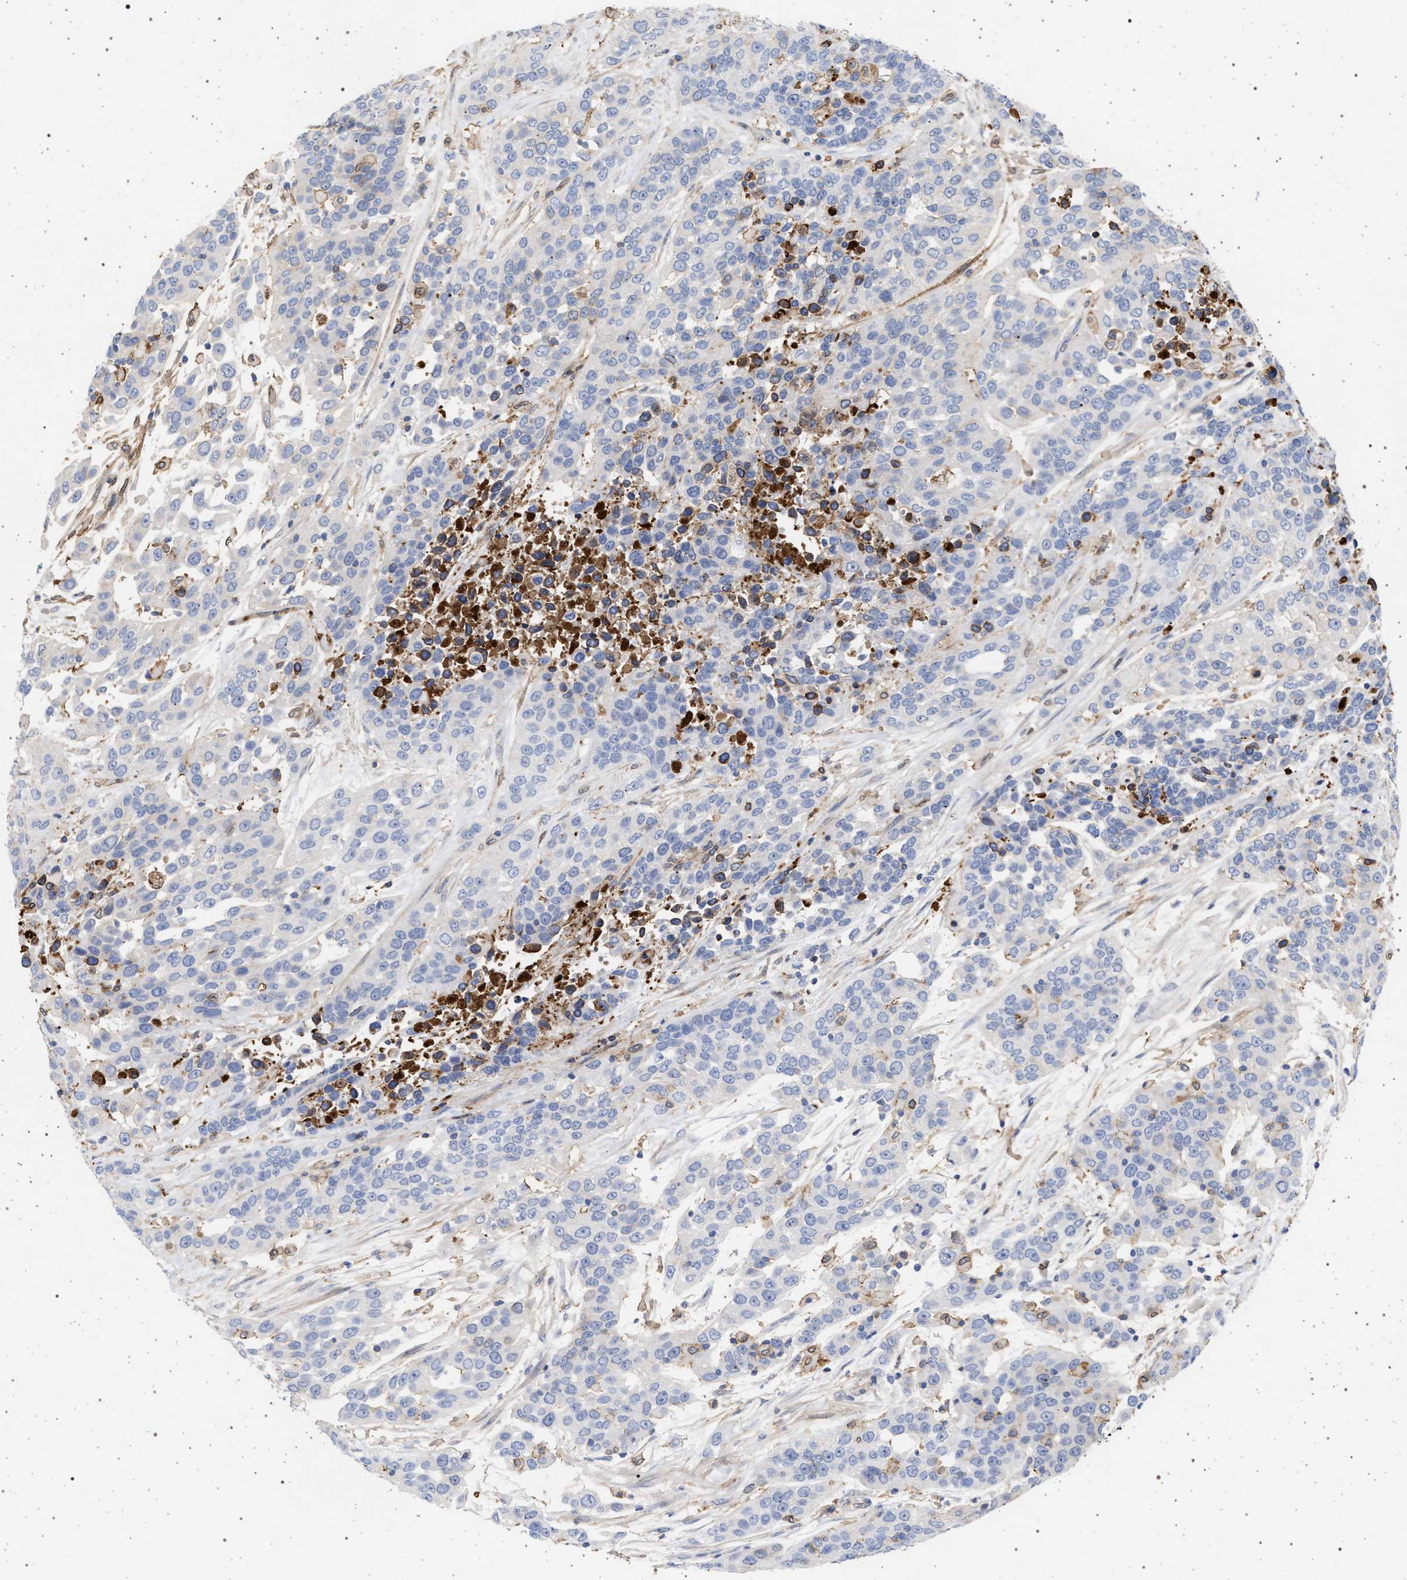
{"staining": {"intensity": "negative", "quantity": "none", "location": "none"}, "tissue": "urothelial cancer", "cell_type": "Tumor cells", "image_type": "cancer", "snomed": [{"axis": "morphology", "description": "Urothelial carcinoma, High grade"}, {"axis": "topography", "description": "Urinary bladder"}], "caption": "Tumor cells are negative for brown protein staining in urothelial carcinoma (high-grade).", "gene": "PLG", "patient": {"sex": "female", "age": 80}}